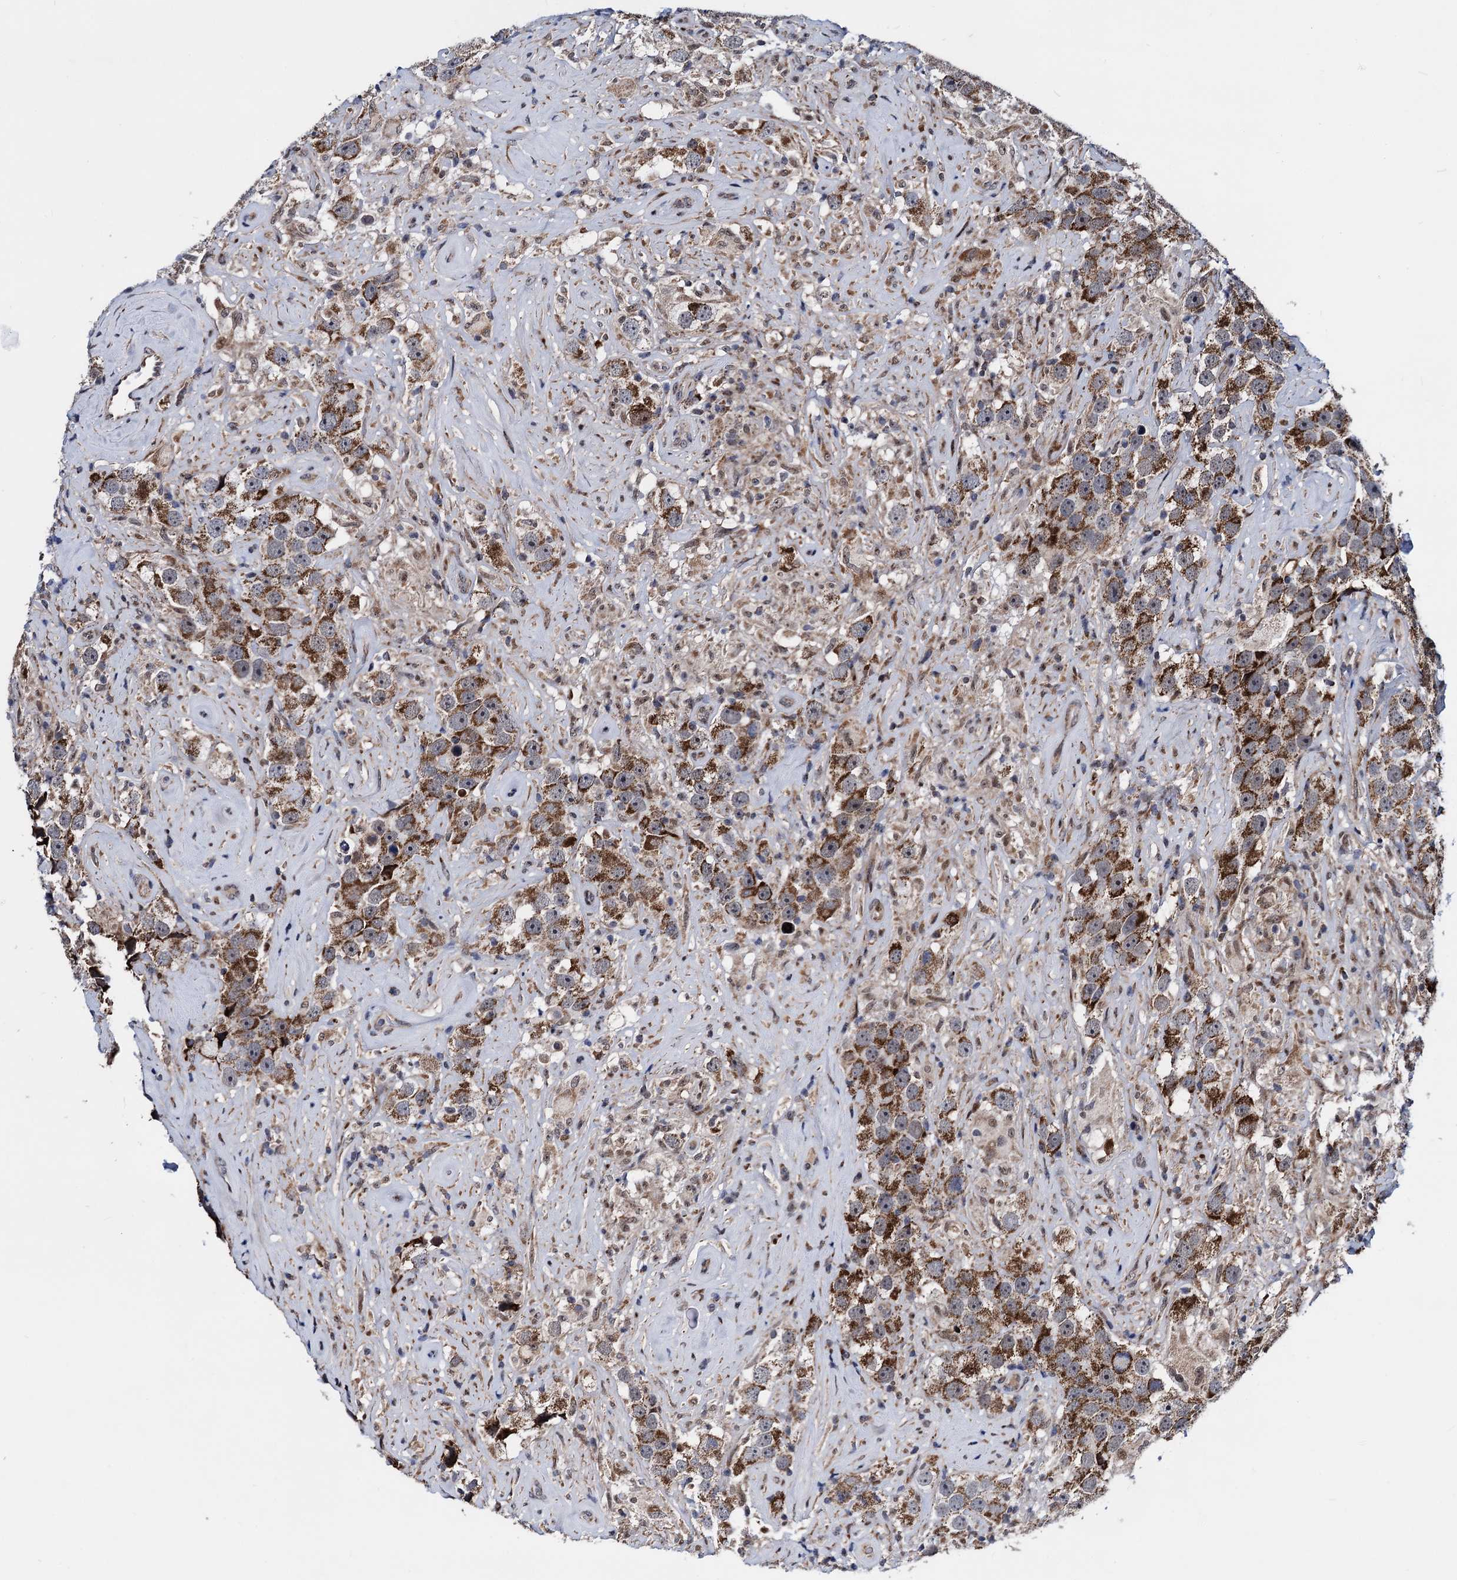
{"staining": {"intensity": "moderate", "quantity": ">75%", "location": "cytoplasmic/membranous"}, "tissue": "testis cancer", "cell_type": "Tumor cells", "image_type": "cancer", "snomed": [{"axis": "morphology", "description": "Seminoma, NOS"}, {"axis": "topography", "description": "Testis"}], "caption": "High-power microscopy captured an immunohistochemistry histopathology image of testis seminoma, revealing moderate cytoplasmic/membranous expression in approximately >75% of tumor cells.", "gene": "COA4", "patient": {"sex": "male", "age": 49}}